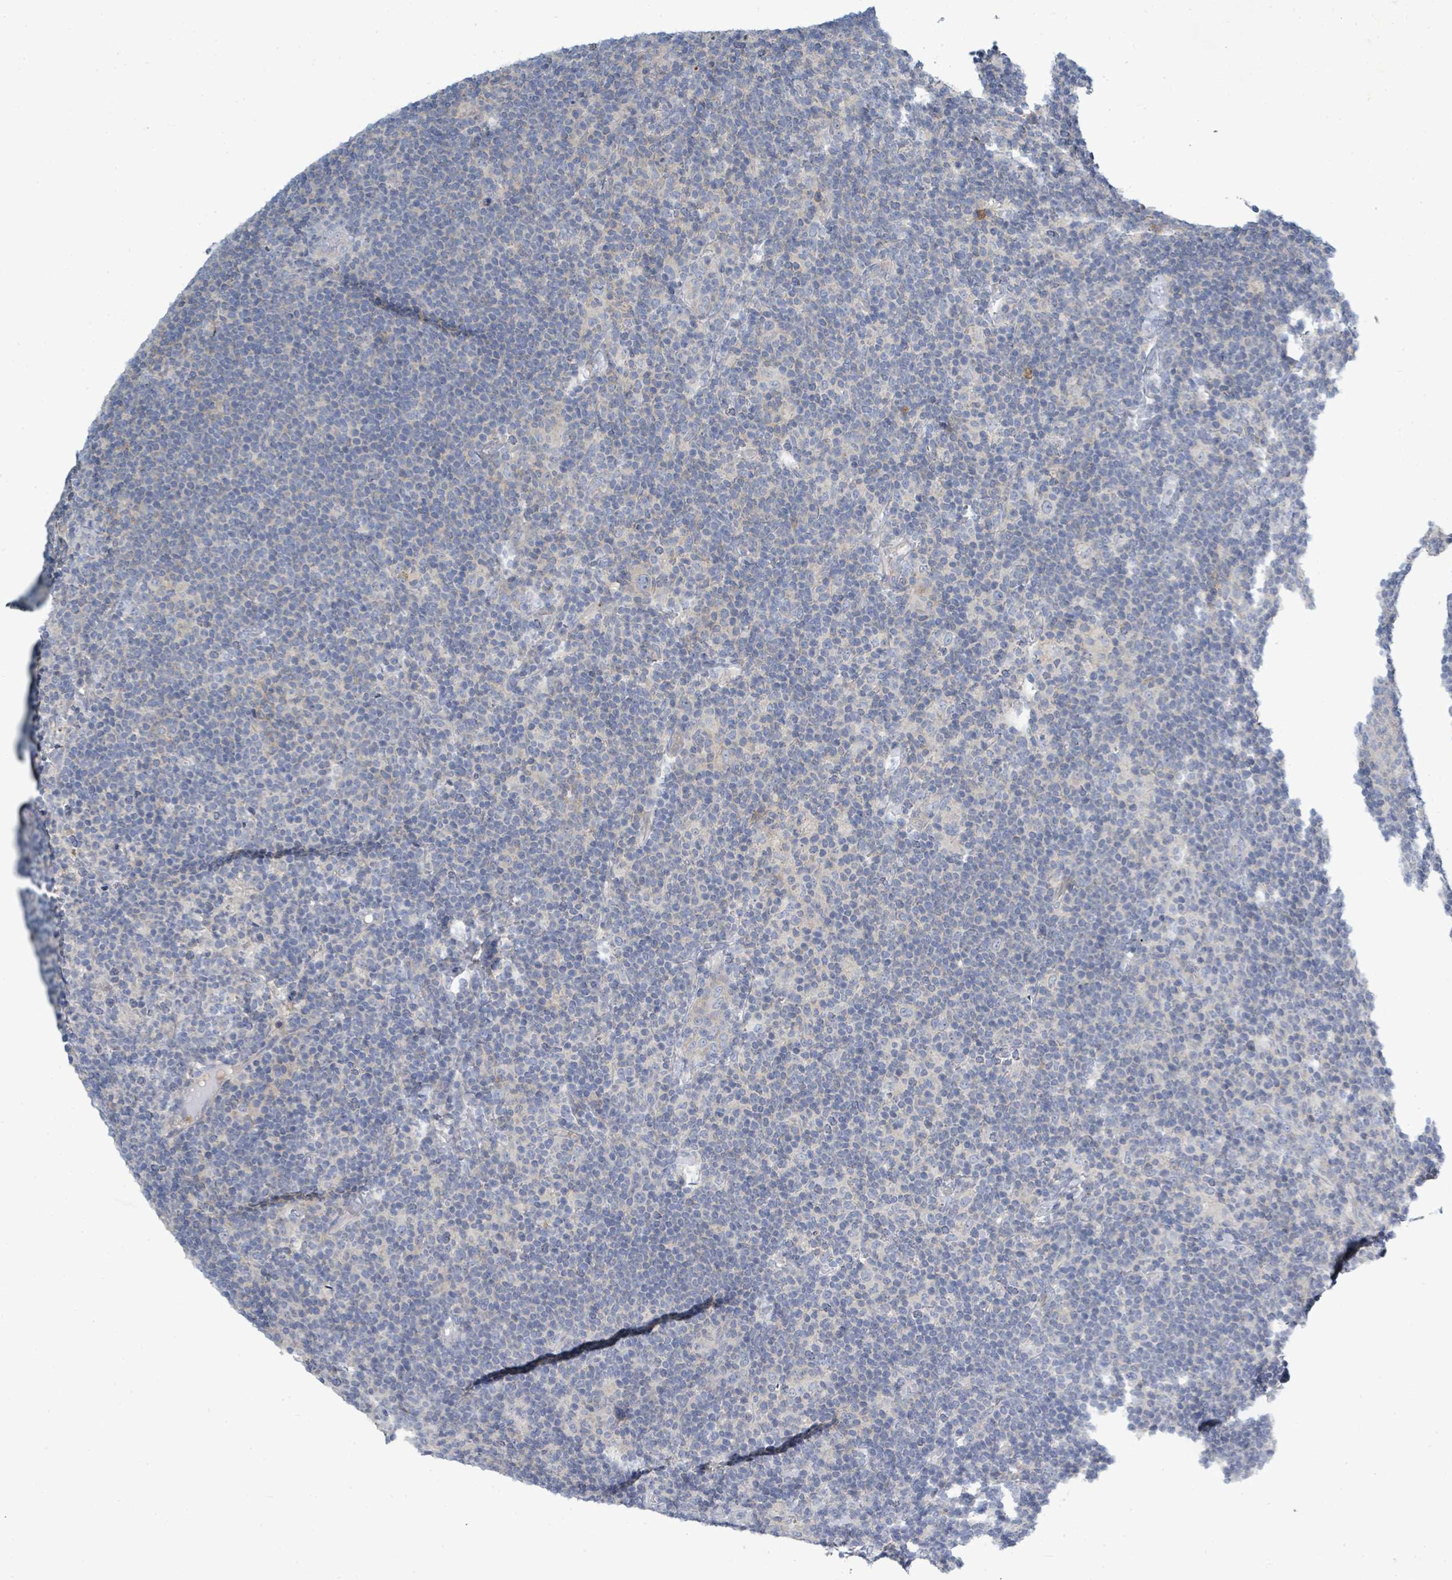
{"staining": {"intensity": "negative", "quantity": "none", "location": "none"}, "tissue": "lymphoma", "cell_type": "Tumor cells", "image_type": "cancer", "snomed": [{"axis": "morphology", "description": "Hodgkin's disease, NOS"}, {"axis": "topography", "description": "Lymph node"}], "caption": "DAB (3,3'-diaminobenzidine) immunohistochemical staining of human lymphoma displays no significant positivity in tumor cells.", "gene": "SLC25A23", "patient": {"sex": "female", "age": 57}}